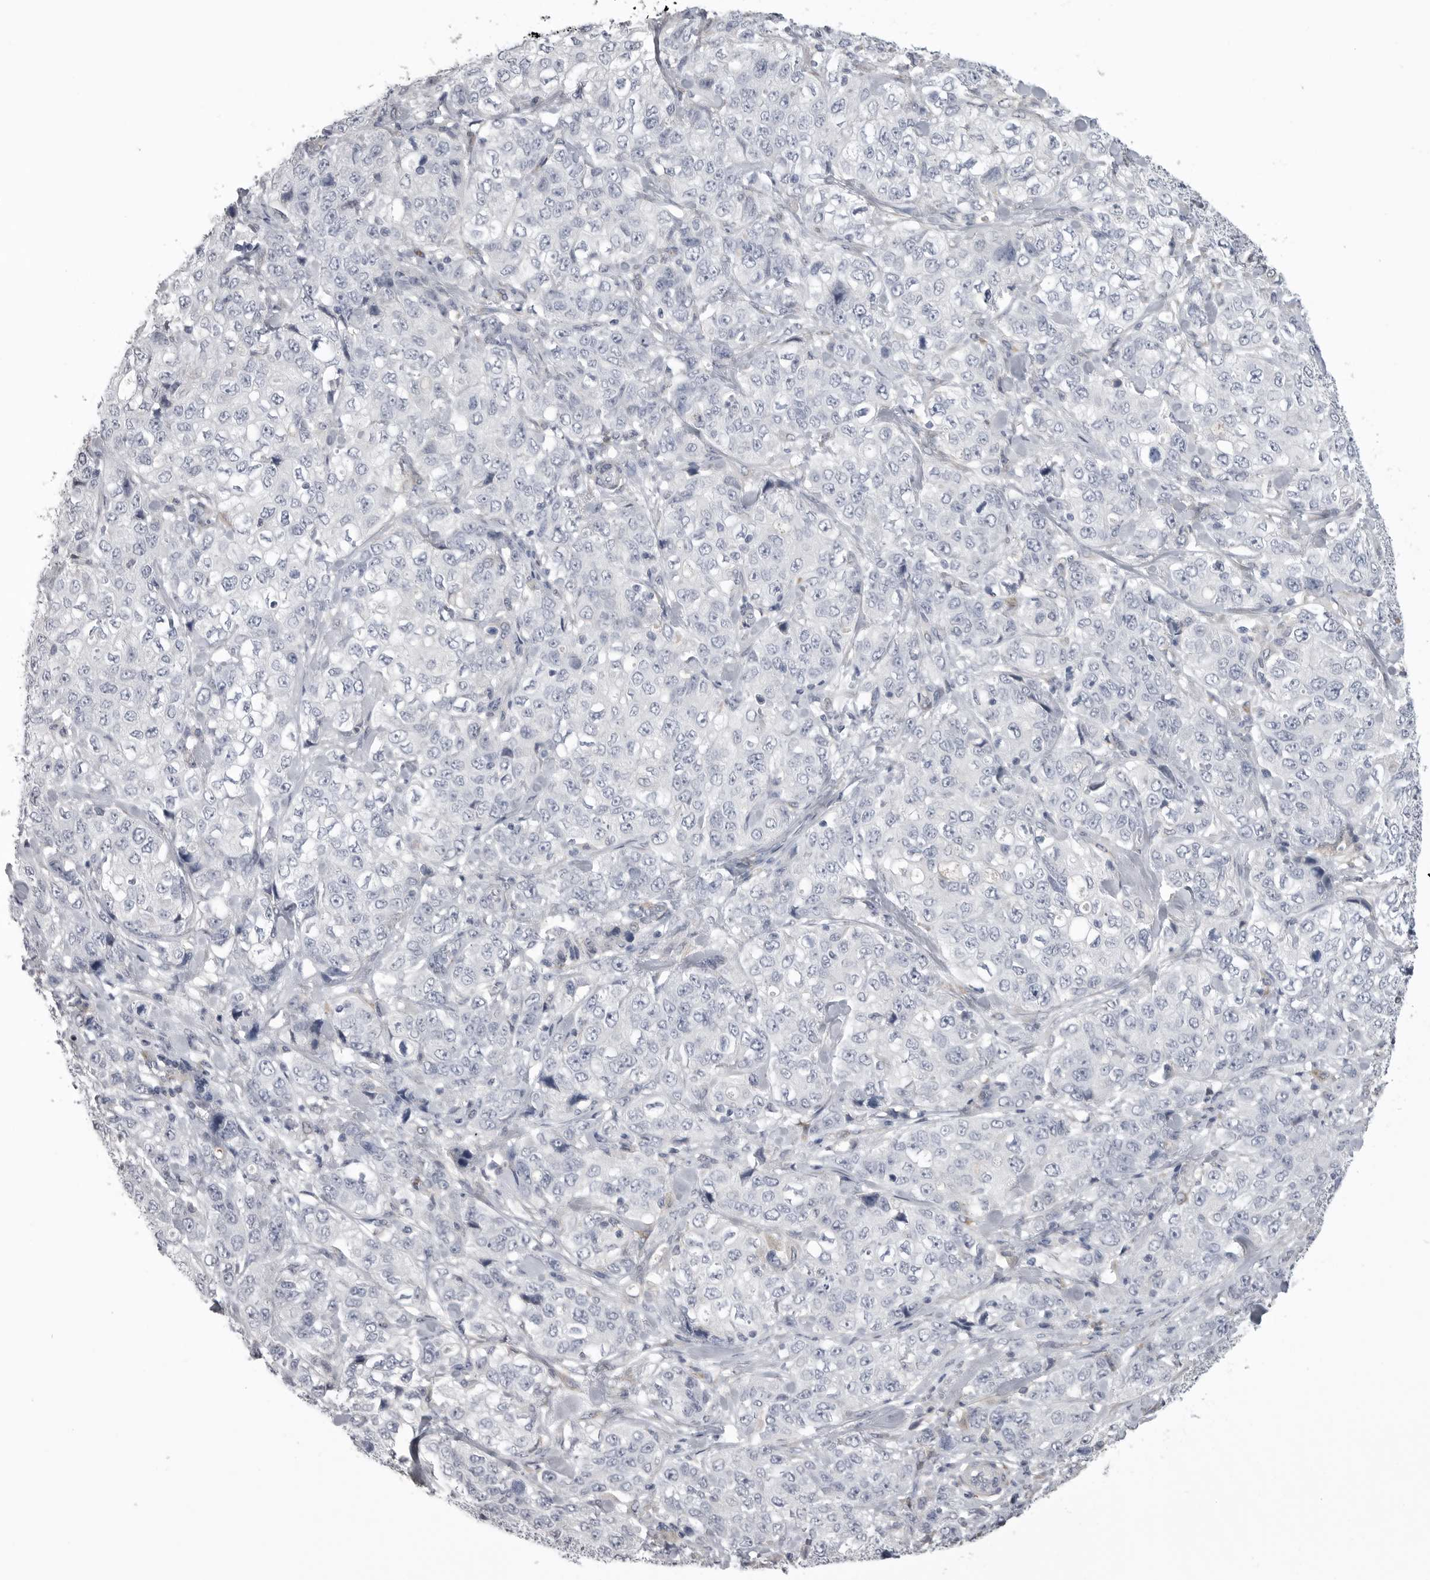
{"staining": {"intensity": "negative", "quantity": "none", "location": "none"}, "tissue": "stomach cancer", "cell_type": "Tumor cells", "image_type": "cancer", "snomed": [{"axis": "morphology", "description": "Adenocarcinoma, NOS"}, {"axis": "topography", "description": "Stomach"}], "caption": "This is an IHC micrograph of stomach adenocarcinoma. There is no staining in tumor cells.", "gene": "SERPING1", "patient": {"sex": "male", "age": 48}}